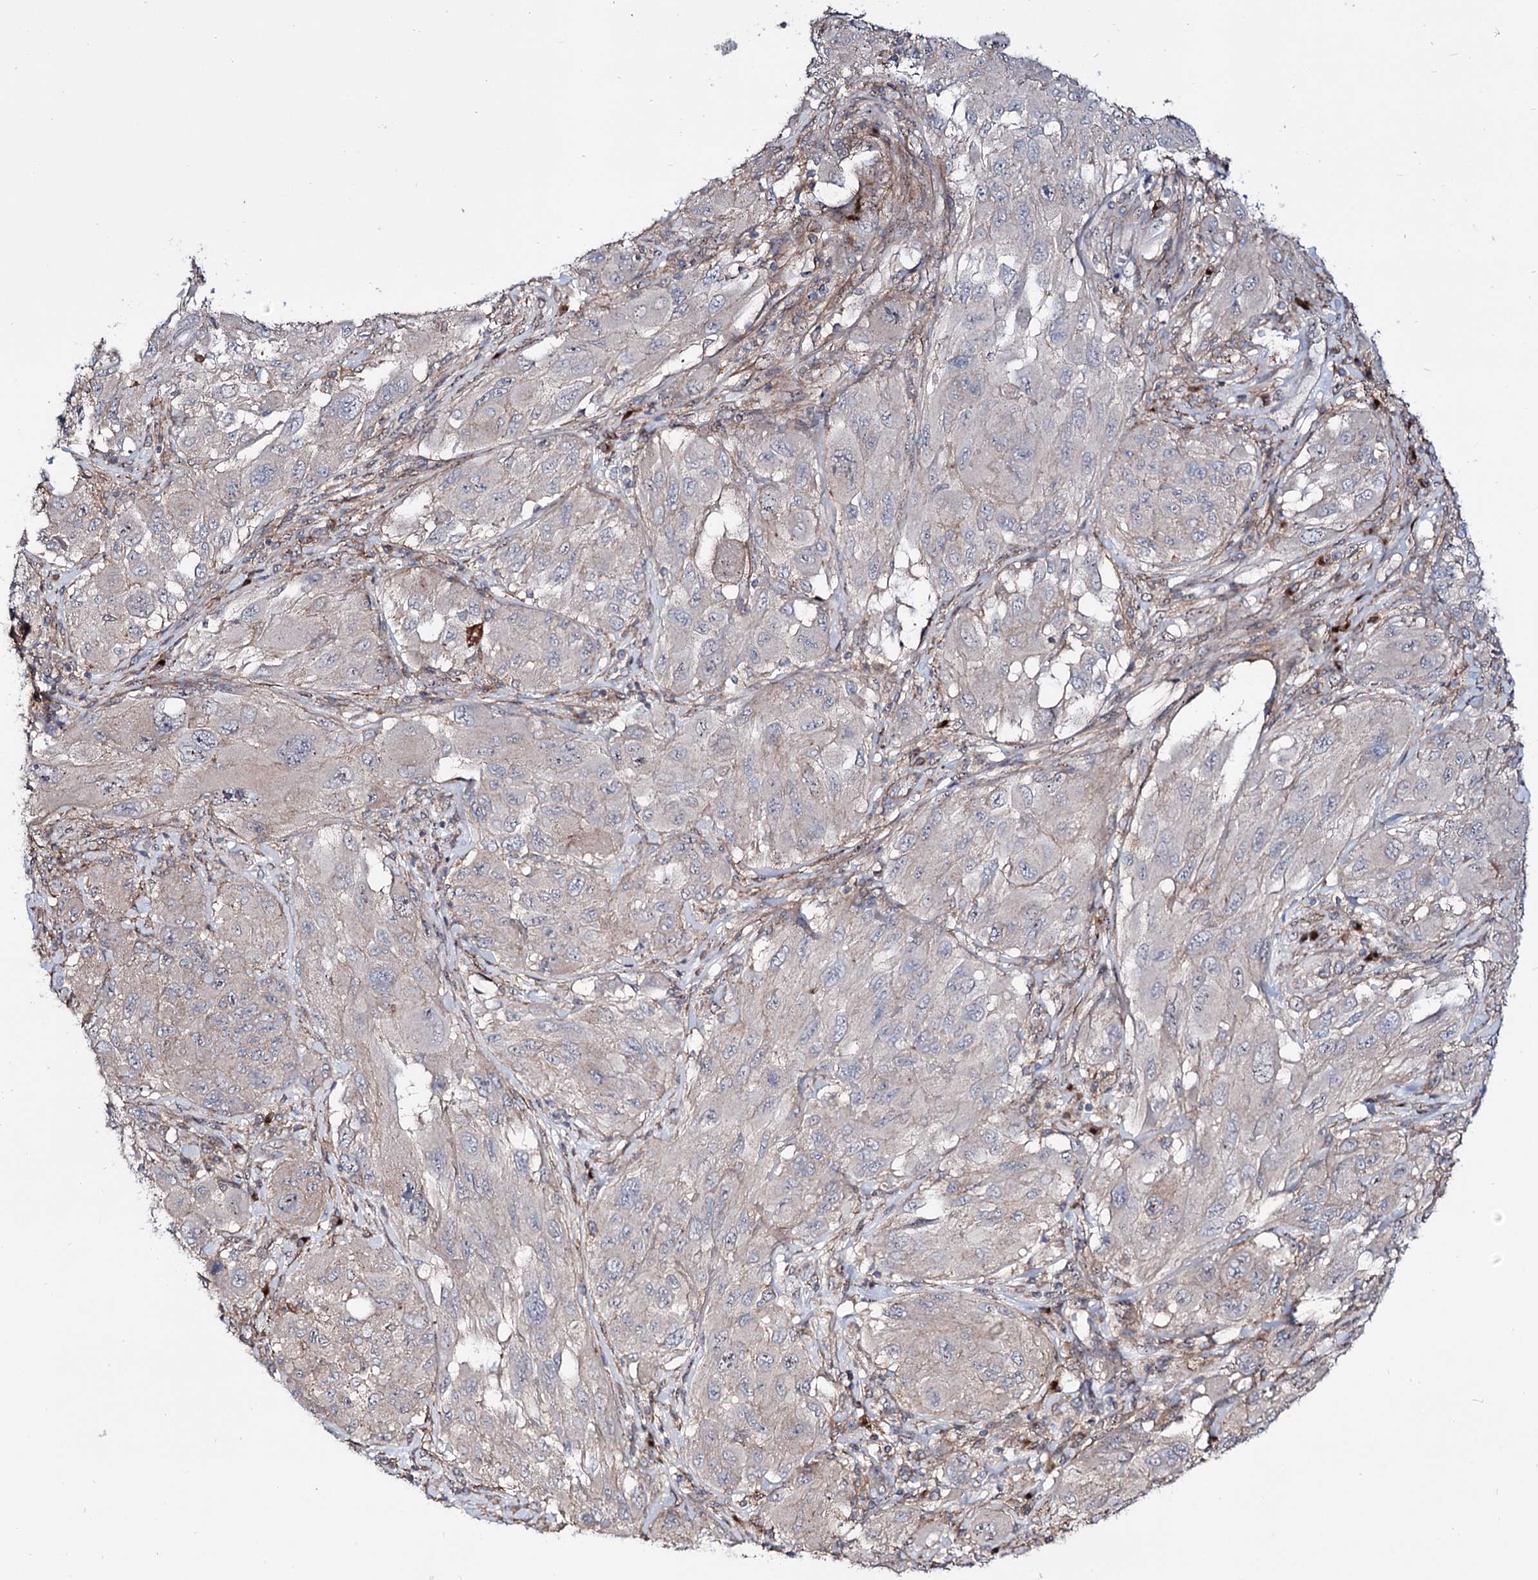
{"staining": {"intensity": "negative", "quantity": "none", "location": "none"}, "tissue": "melanoma", "cell_type": "Tumor cells", "image_type": "cancer", "snomed": [{"axis": "morphology", "description": "Malignant melanoma, NOS"}, {"axis": "topography", "description": "Skin"}], "caption": "An immunohistochemistry image of melanoma is shown. There is no staining in tumor cells of melanoma.", "gene": "SEC24A", "patient": {"sex": "female", "age": 91}}